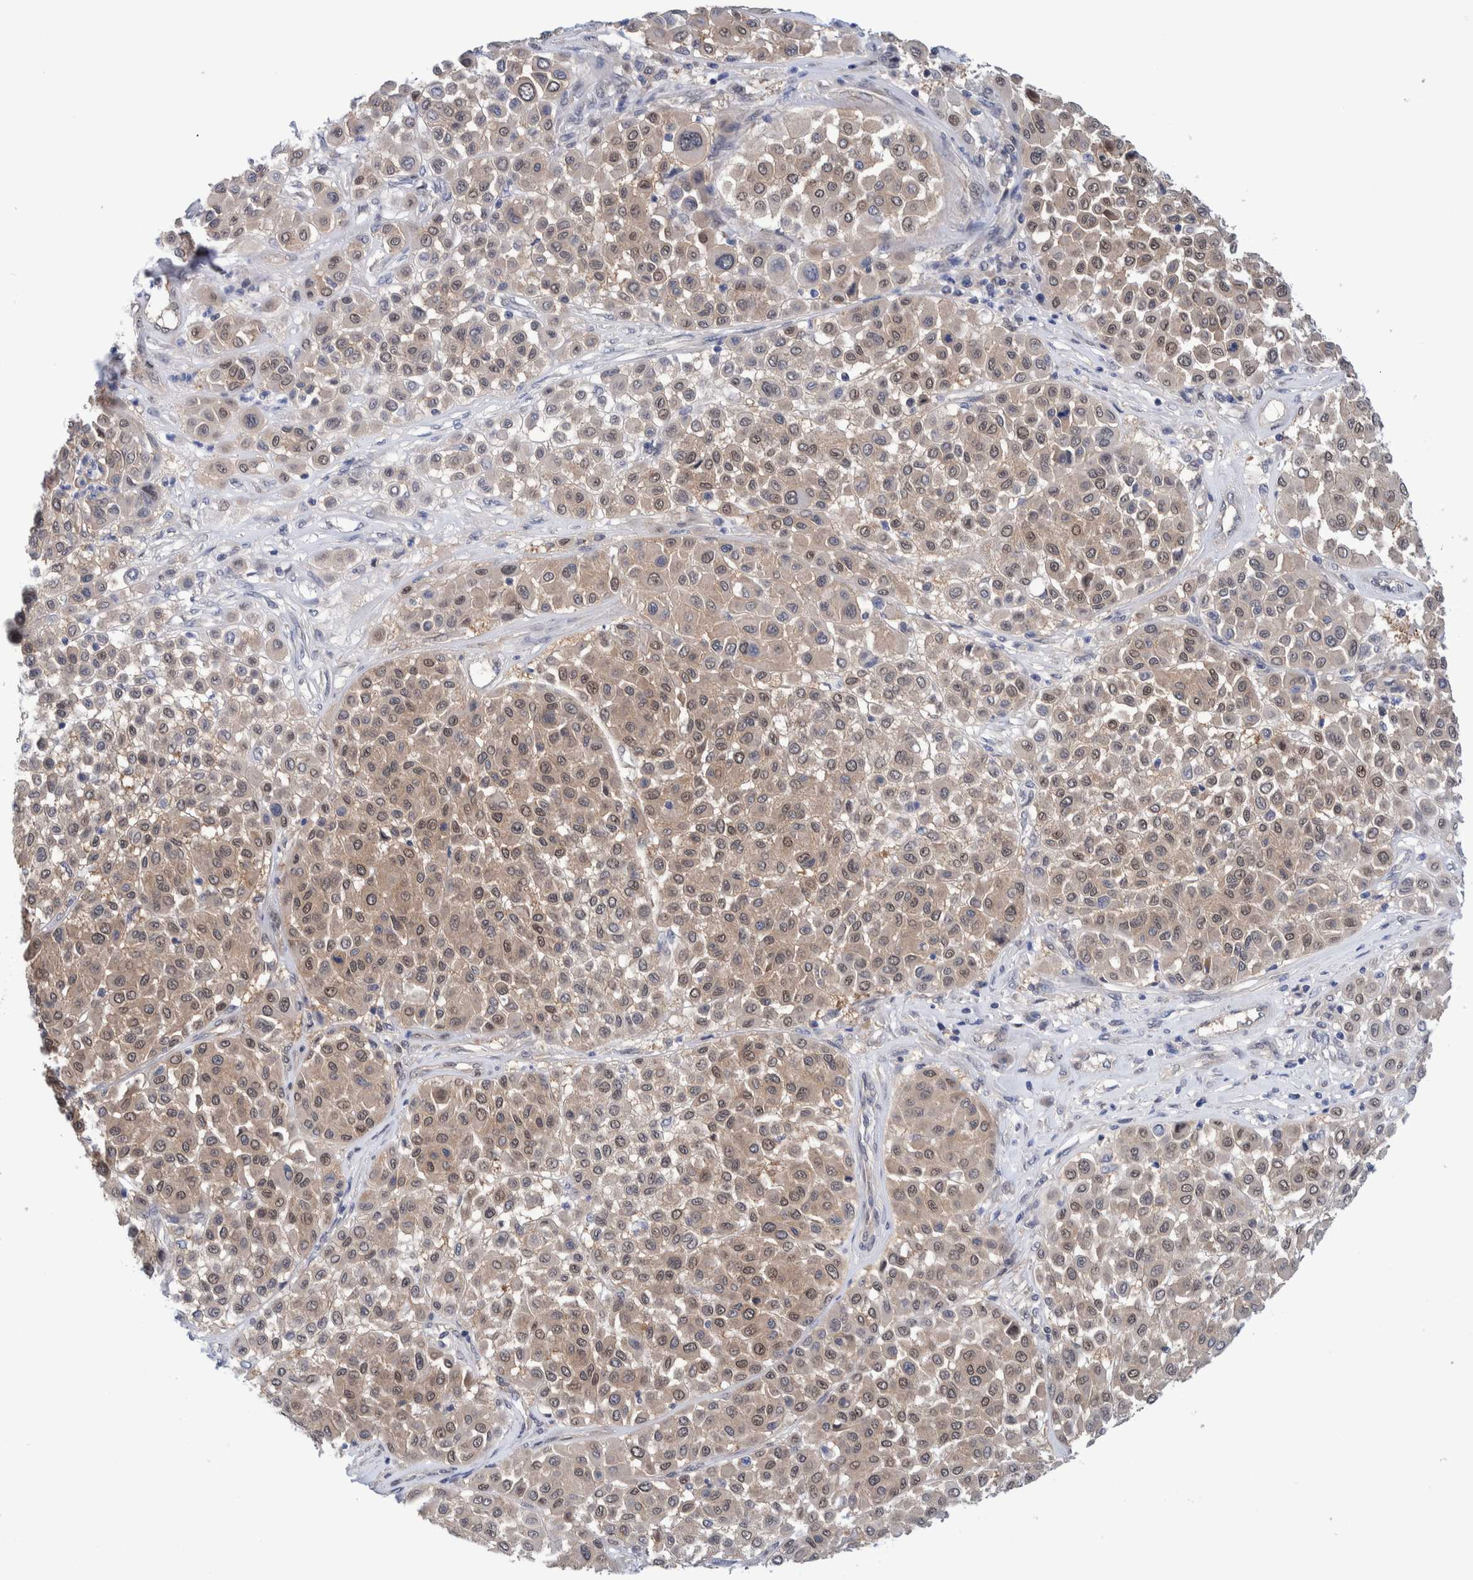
{"staining": {"intensity": "weak", "quantity": ">75%", "location": "cytoplasmic/membranous,nuclear"}, "tissue": "melanoma", "cell_type": "Tumor cells", "image_type": "cancer", "snomed": [{"axis": "morphology", "description": "Malignant melanoma, Metastatic site"}, {"axis": "topography", "description": "Soft tissue"}], "caption": "Immunohistochemical staining of human malignant melanoma (metastatic site) reveals low levels of weak cytoplasmic/membranous and nuclear protein positivity in approximately >75% of tumor cells.", "gene": "PFAS", "patient": {"sex": "male", "age": 41}}